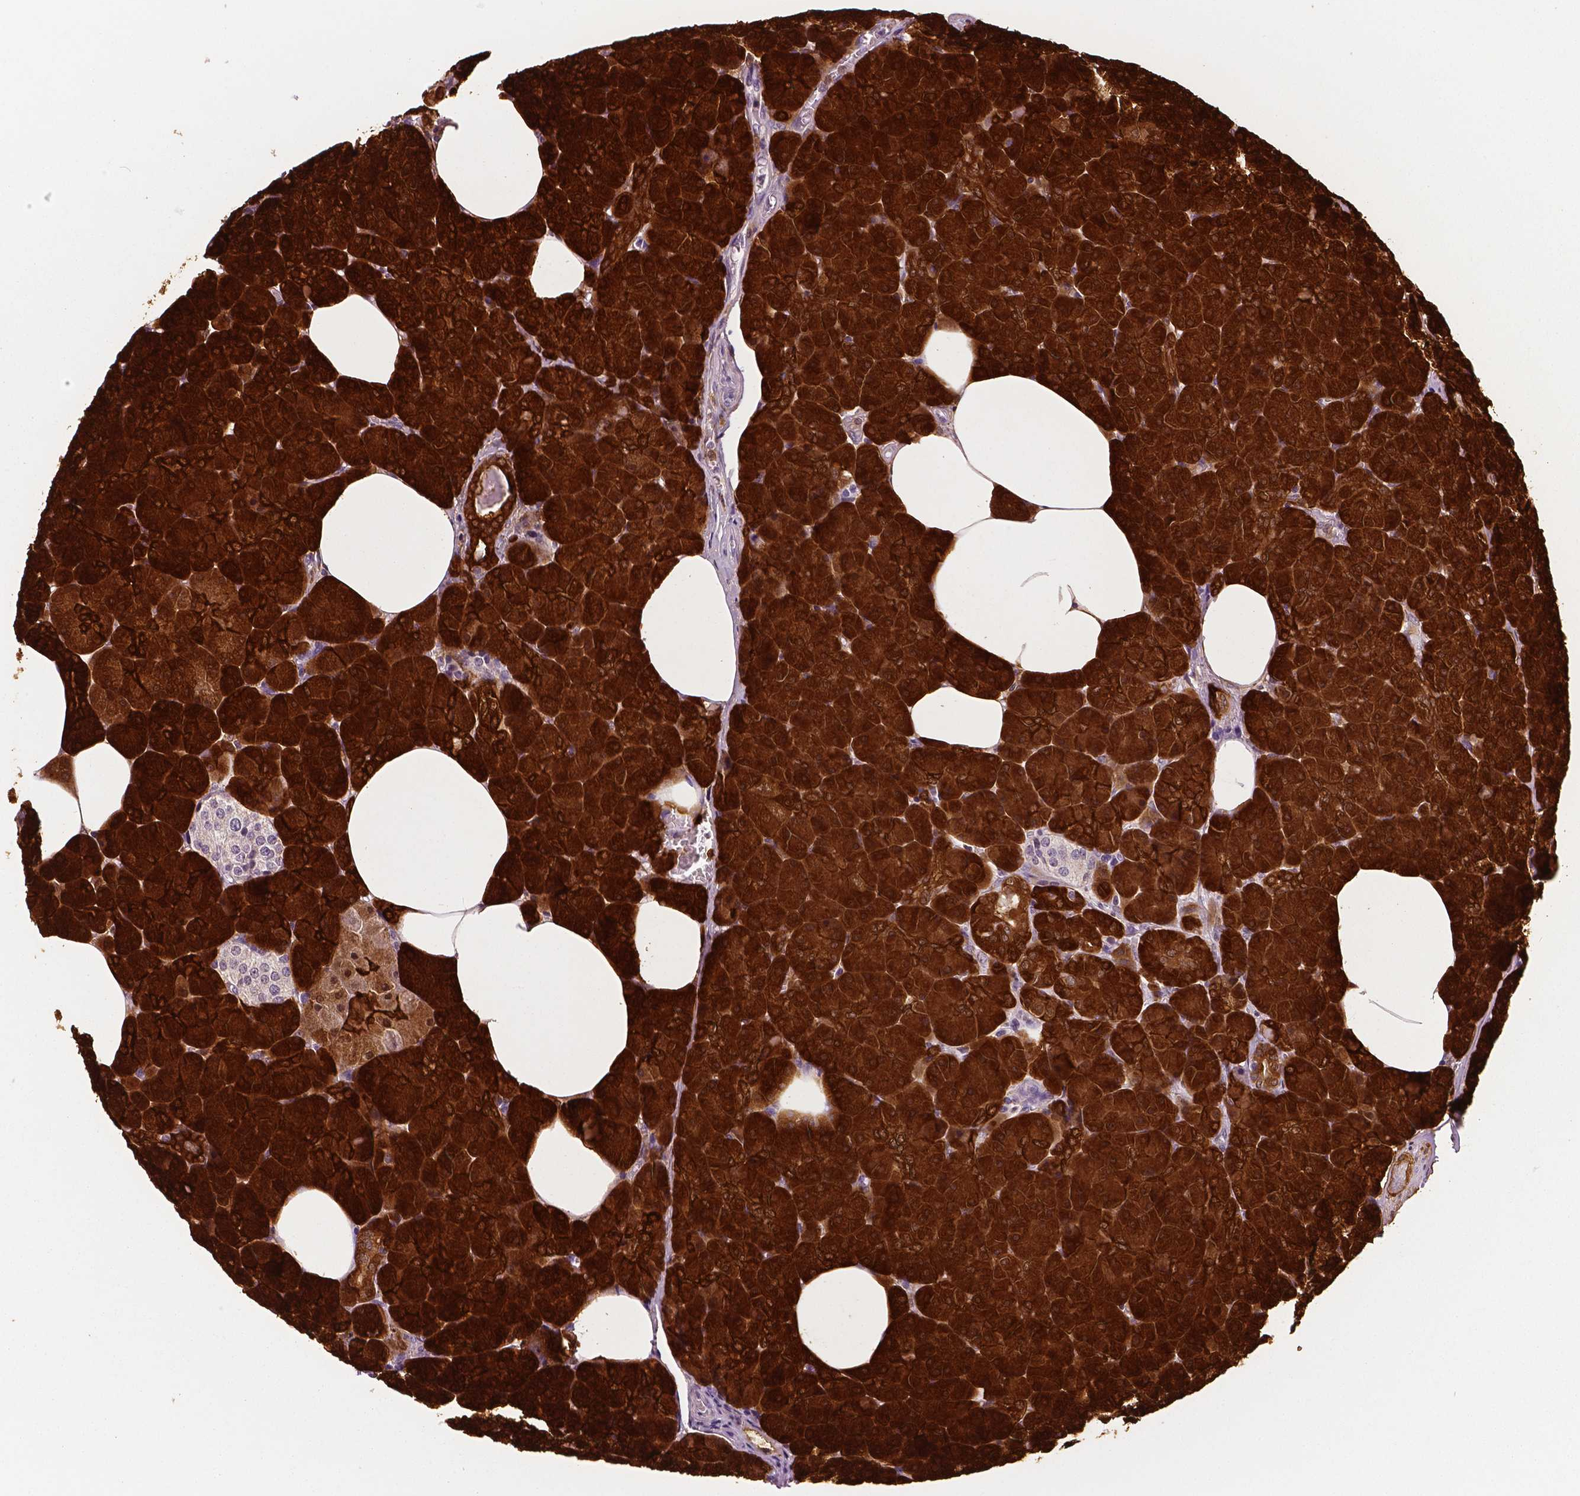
{"staining": {"intensity": "strong", "quantity": ">75%", "location": "cytoplasmic/membranous"}, "tissue": "pancreas", "cell_type": "Exocrine glandular cells", "image_type": "normal", "snomed": [{"axis": "morphology", "description": "Normal tissue, NOS"}, {"axis": "topography", "description": "Pancreas"}], "caption": "Immunohistochemical staining of benign pancreas reveals >75% levels of strong cytoplasmic/membranous protein expression in approximately >75% of exocrine glandular cells. Nuclei are stained in blue.", "gene": "PHGDH", "patient": {"sex": "female", "age": 45}}